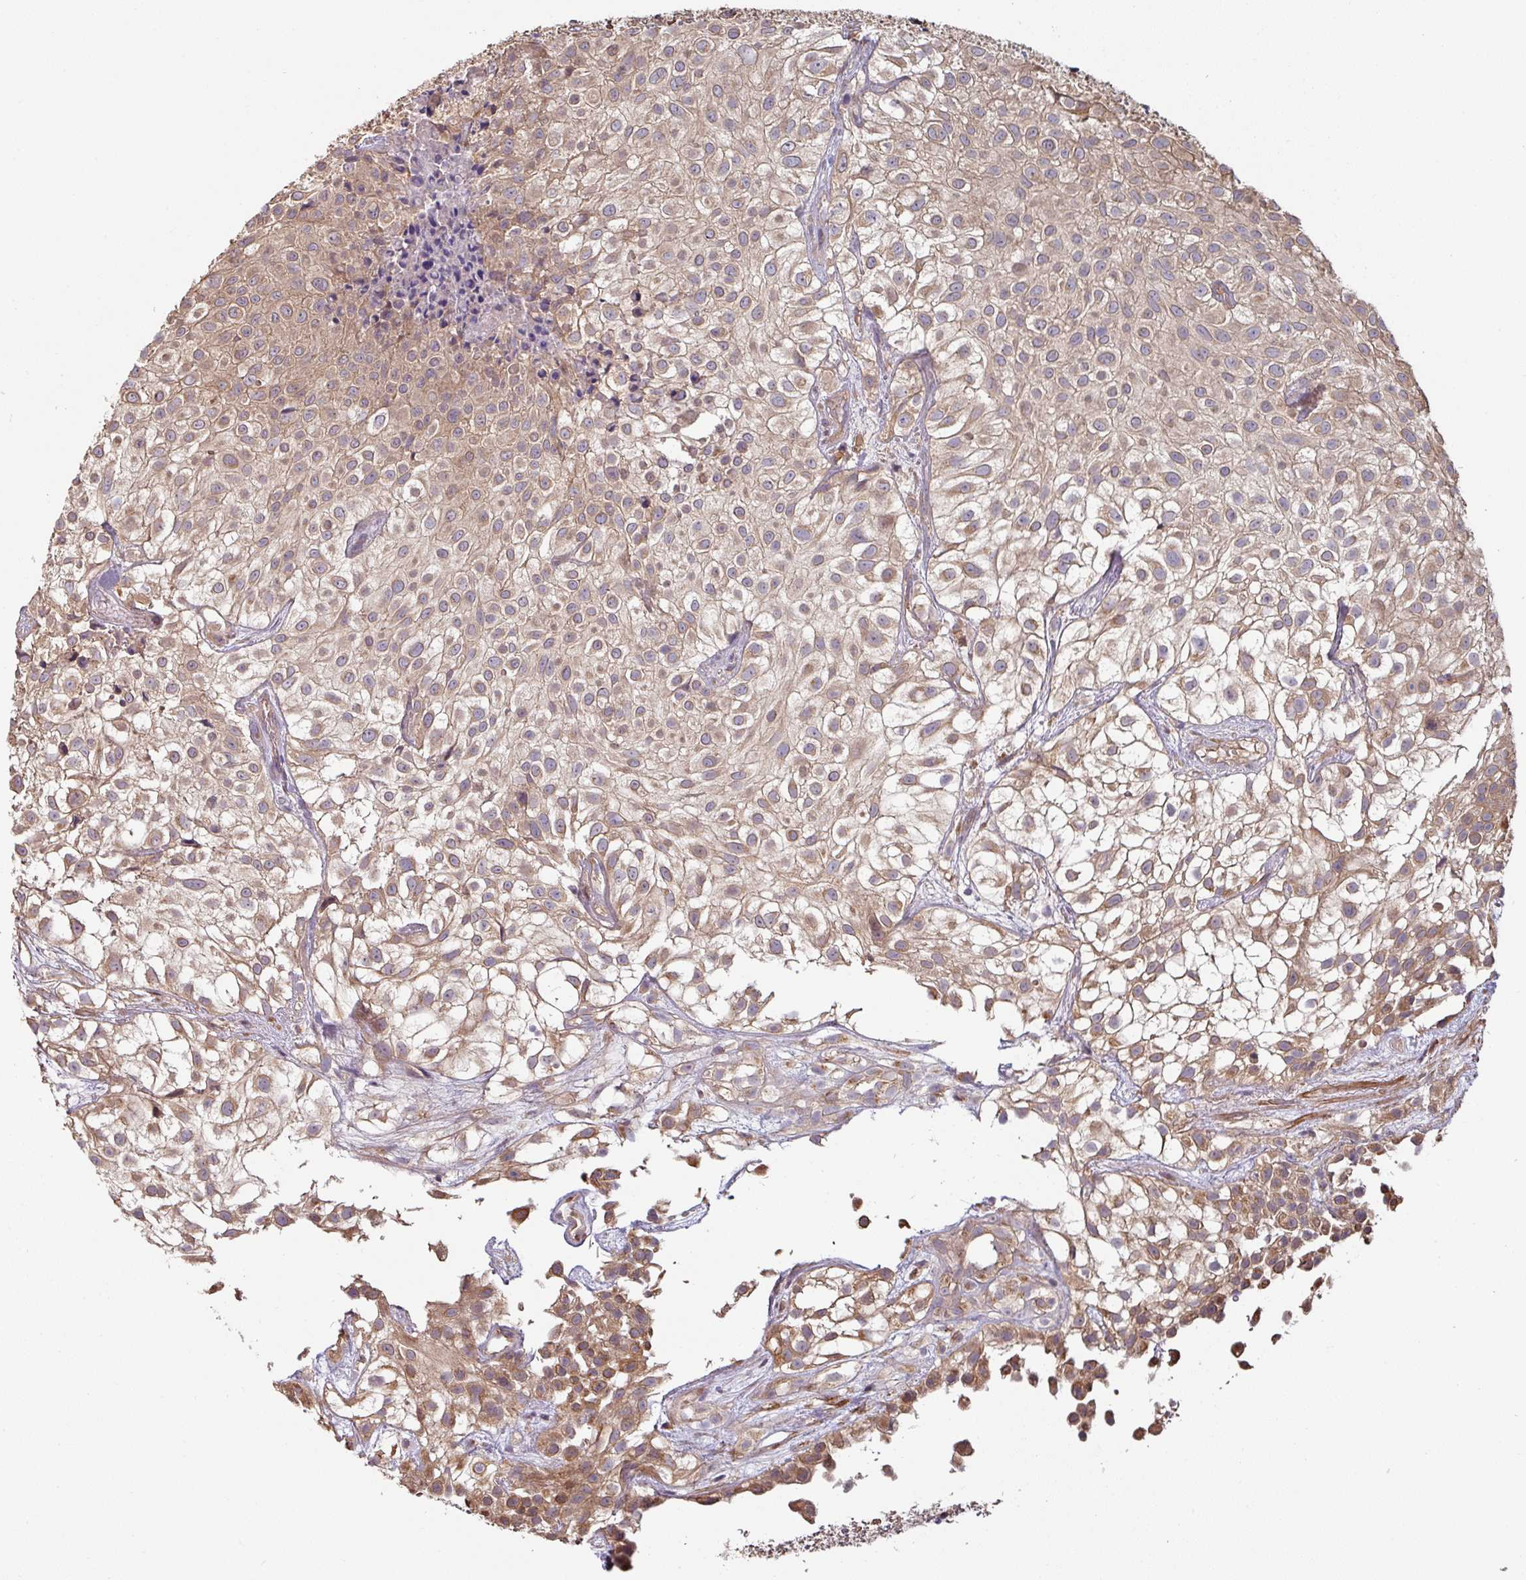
{"staining": {"intensity": "moderate", "quantity": ">75%", "location": "cytoplasmic/membranous"}, "tissue": "urothelial cancer", "cell_type": "Tumor cells", "image_type": "cancer", "snomed": [{"axis": "morphology", "description": "Urothelial carcinoma, High grade"}, {"axis": "topography", "description": "Urinary bladder"}], "caption": "Protein expression analysis of urothelial carcinoma (high-grade) reveals moderate cytoplasmic/membranous staining in about >75% of tumor cells. The staining was performed using DAB to visualize the protein expression in brown, while the nuclei were stained in blue with hematoxylin (Magnification: 20x).", "gene": "SIK1", "patient": {"sex": "male", "age": 56}}